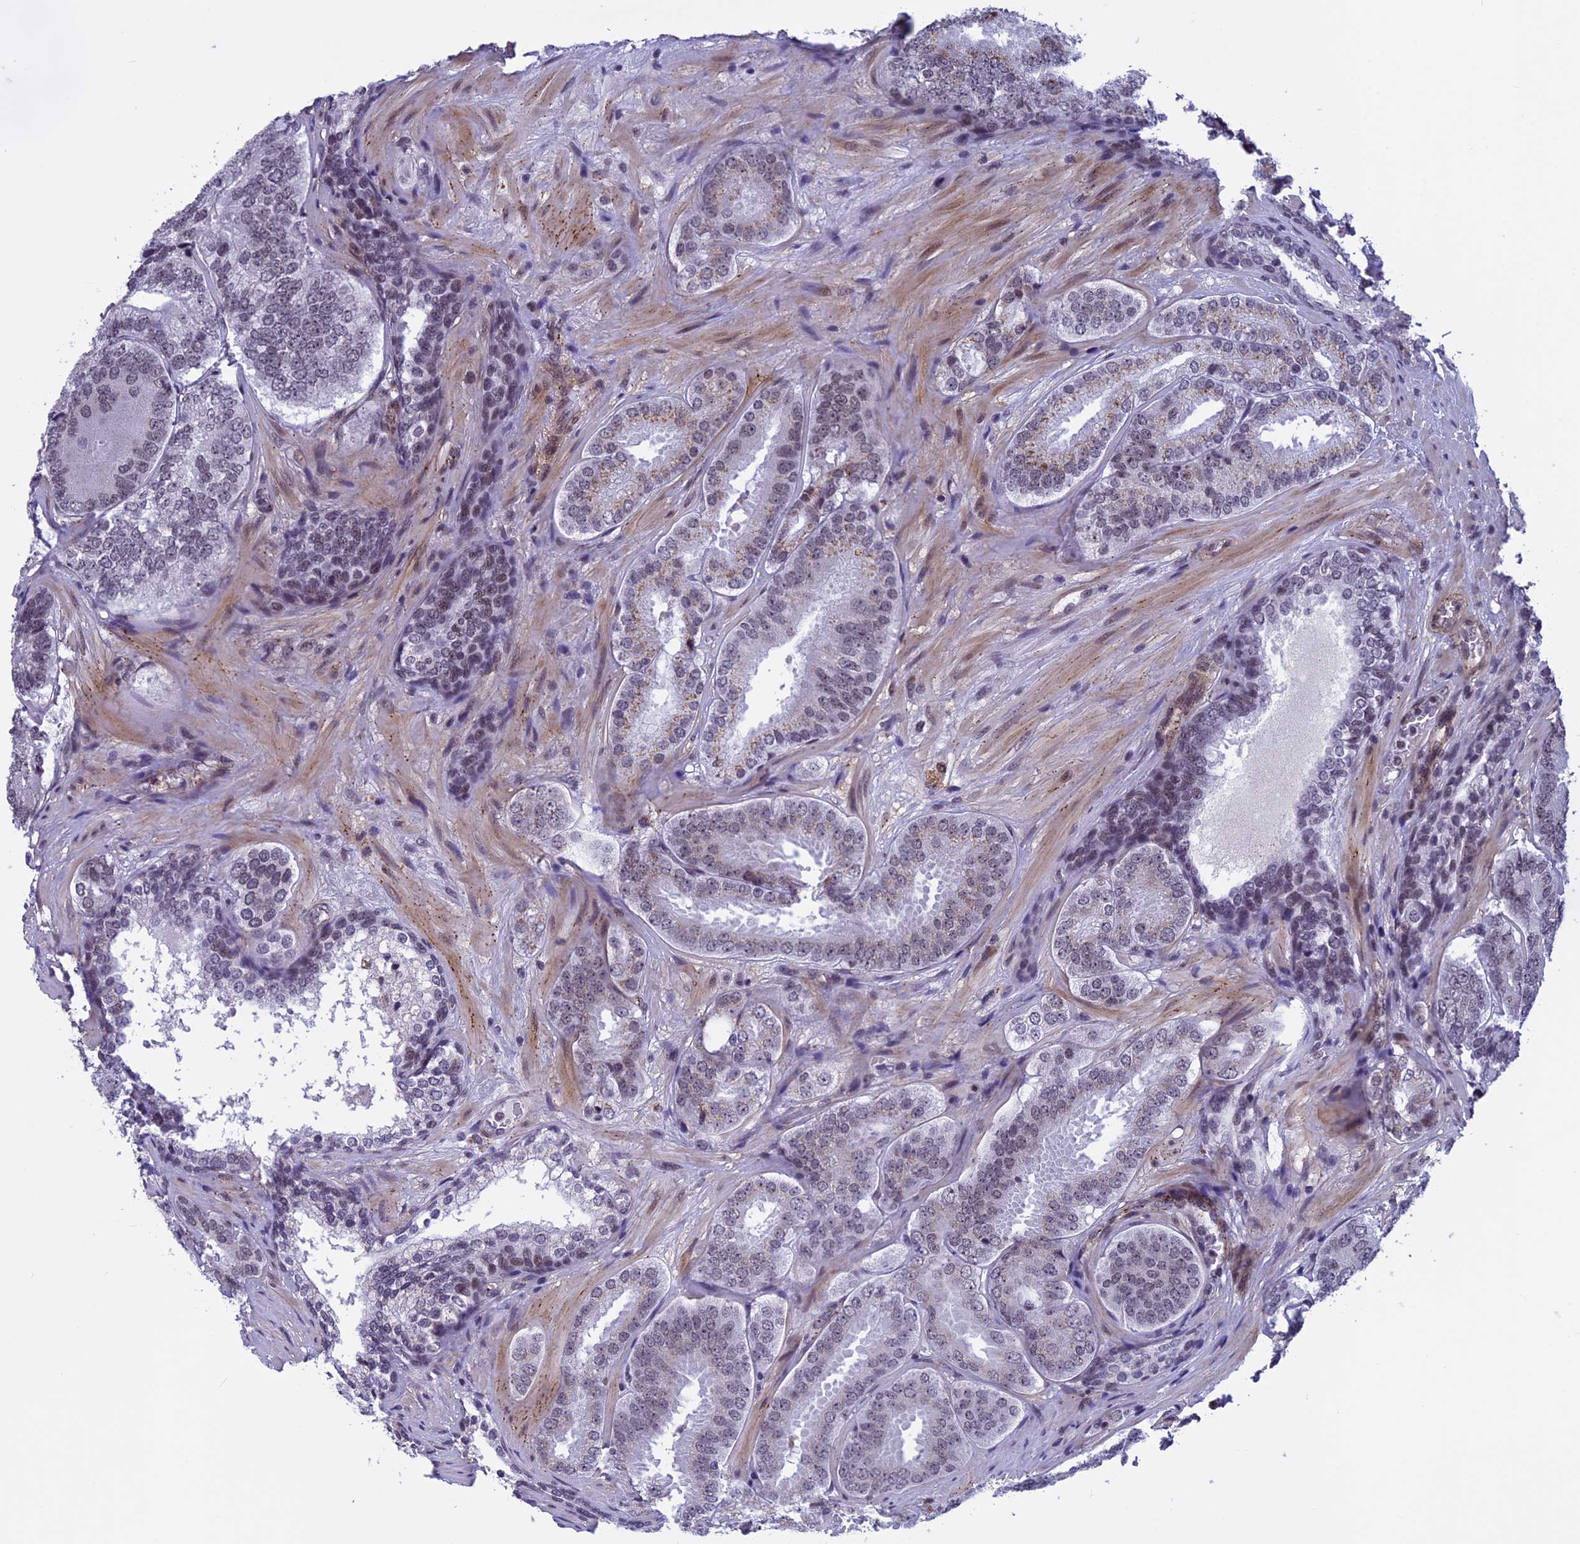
{"staining": {"intensity": "moderate", "quantity": "25%-75%", "location": "nuclear"}, "tissue": "prostate cancer", "cell_type": "Tumor cells", "image_type": "cancer", "snomed": [{"axis": "morphology", "description": "Adenocarcinoma, High grade"}, {"axis": "topography", "description": "Prostate"}], "caption": "Tumor cells demonstrate medium levels of moderate nuclear staining in about 25%-75% of cells in prostate high-grade adenocarcinoma.", "gene": "NIPBL", "patient": {"sex": "male", "age": 63}}